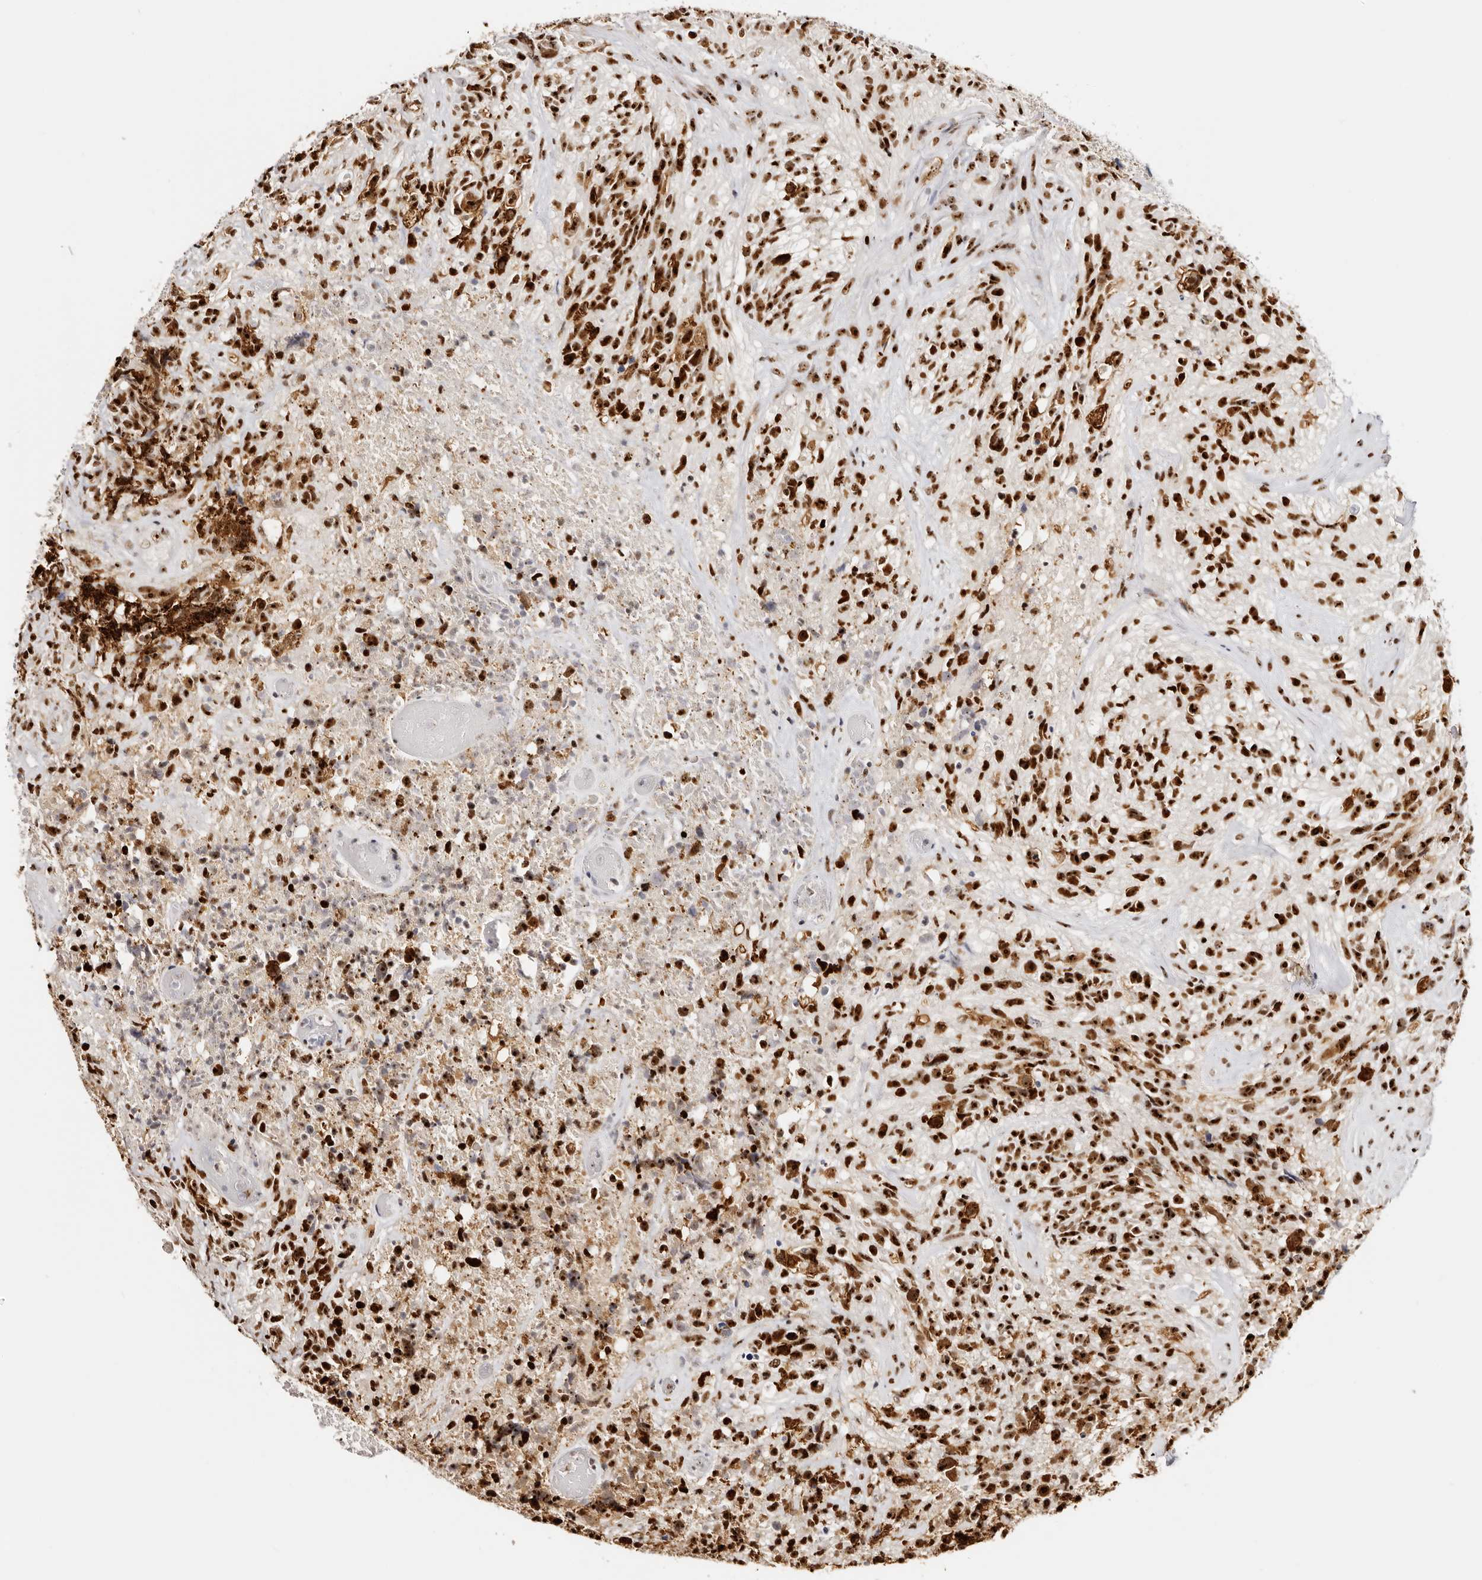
{"staining": {"intensity": "strong", "quantity": ">75%", "location": "nuclear"}, "tissue": "glioma", "cell_type": "Tumor cells", "image_type": "cancer", "snomed": [{"axis": "morphology", "description": "Glioma, malignant, High grade"}, {"axis": "topography", "description": "Brain"}], "caption": "High-grade glioma (malignant) stained with DAB (3,3'-diaminobenzidine) immunohistochemistry displays high levels of strong nuclear expression in about >75% of tumor cells.", "gene": "IQGAP3", "patient": {"sex": "male", "age": 69}}